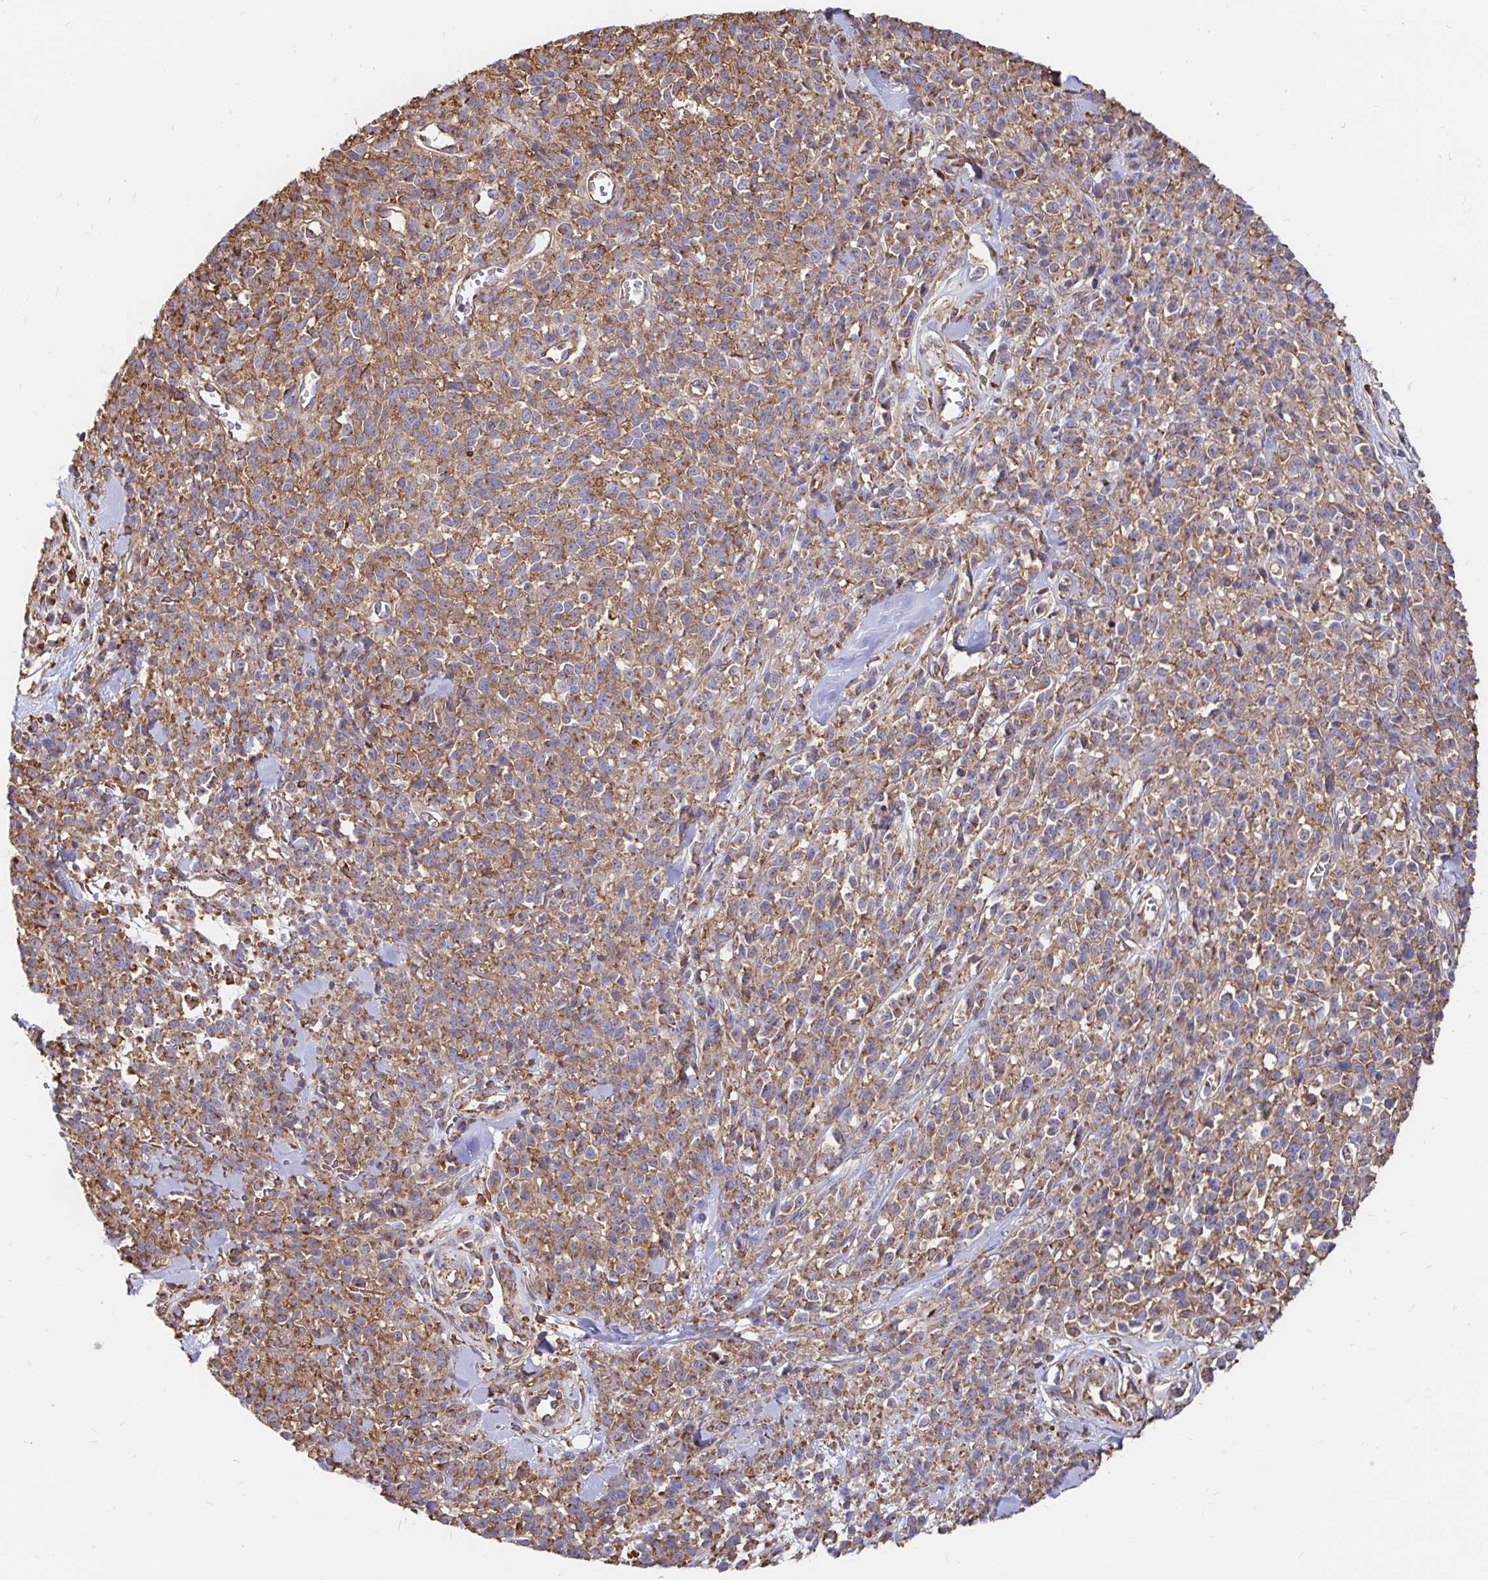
{"staining": {"intensity": "moderate", "quantity": ">75%", "location": "cytoplasmic/membranous"}, "tissue": "melanoma", "cell_type": "Tumor cells", "image_type": "cancer", "snomed": [{"axis": "morphology", "description": "Malignant melanoma, NOS"}, {"axis": "topography", "description": "Skin"}, {"axis": "topography", "description": "Skin of trunk"}], "caption": "Moderate cytoplasmic/membranous expression for a protein is identified in about >75% of tumor cells of malignant melanoma using immunohistochemistry (IHC).", "gene": "CLTC", "patient": {"sex": "male", "age": 74}}